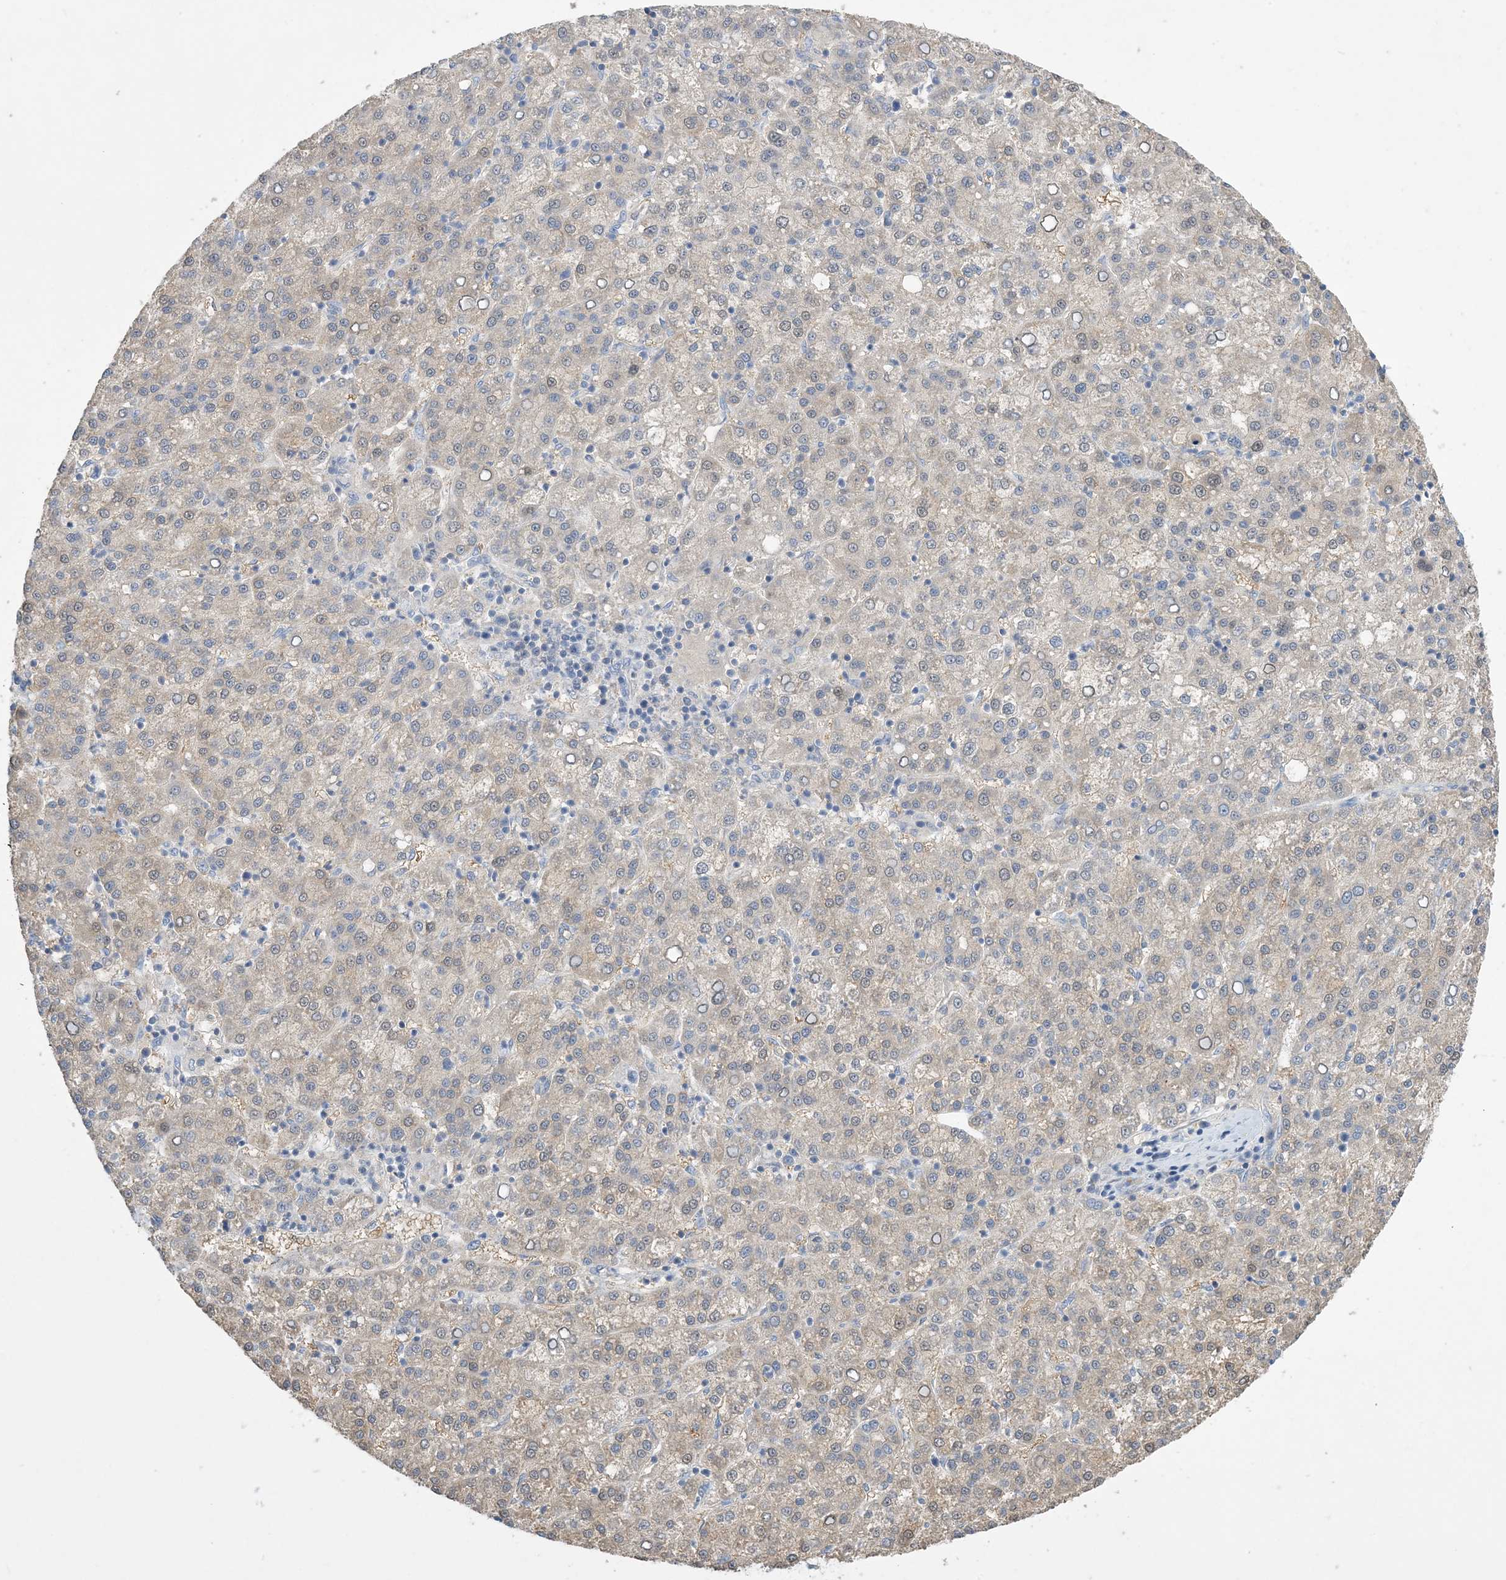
{"staining": {"intensity": "weak", "quantity": "25%-75%", "location": "cytoplasmic/membranous"}, "tissue": "liver cancer", "cell_type": "Tumor cells", "image_type": "cancer", "snomed": [{"axis": "morphology", "description": "Carcinoma, Hepatocellular, NOS"}, {"axis": "topography", "description": "Liver"}], "caption": "Approximately 25%-75% of tumor cells in human liver hepatocellular carcinoma reveal weak cytoplasmic/membranous protein positivity as visualized by brown immunohistochemical staining.", "gene": "KPRP", "patient": {"sex": "female", "age": 58}}